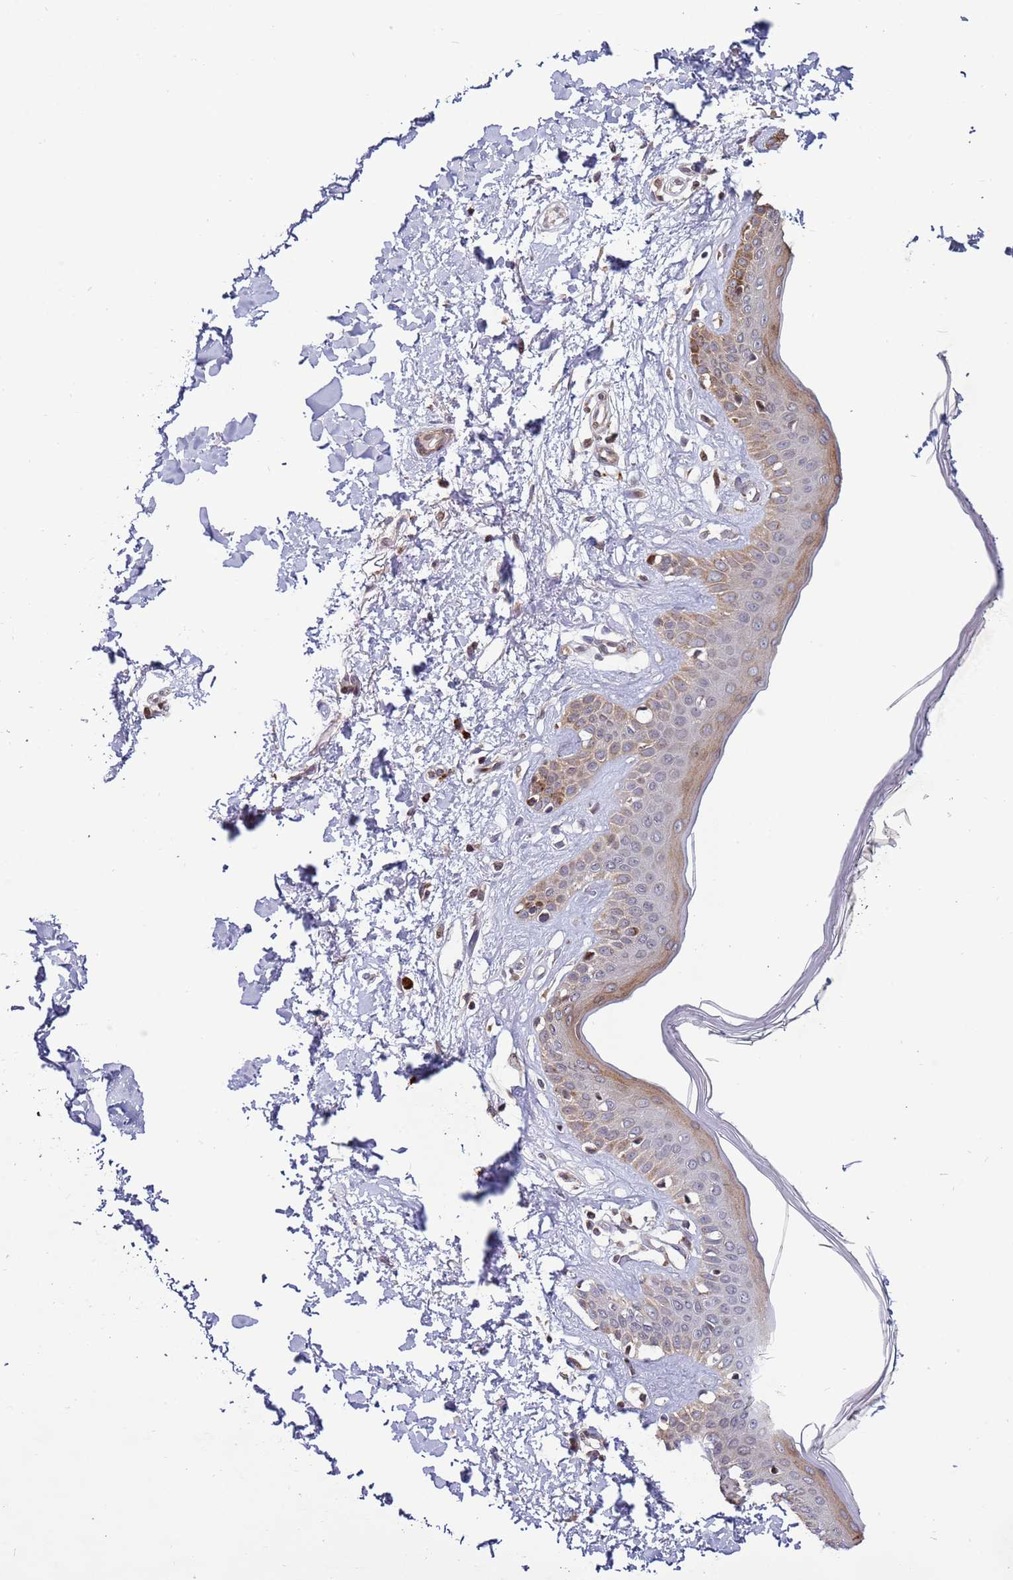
{"staining": {"intensity": "moderate", "quantity": ">75%", "location": "cytoplasmic/membranous"}, "tissue": "skin", "cell_type": "Fibroblasts", "image_type": "normal", "snomed": [{"axis": "morphology", "description": "Normal tissue, NOS"}, {"axis": "topography", "description": "Skin"}], "caption": "This micrograph reveals immunohistochemistry staining of benign skin, with medium moderate cytoplasmic/membranous positivity in approximately >75% of fibroblasts.", "gene": "RCOR2", "patient": {"sex": "female", "age": 64}}